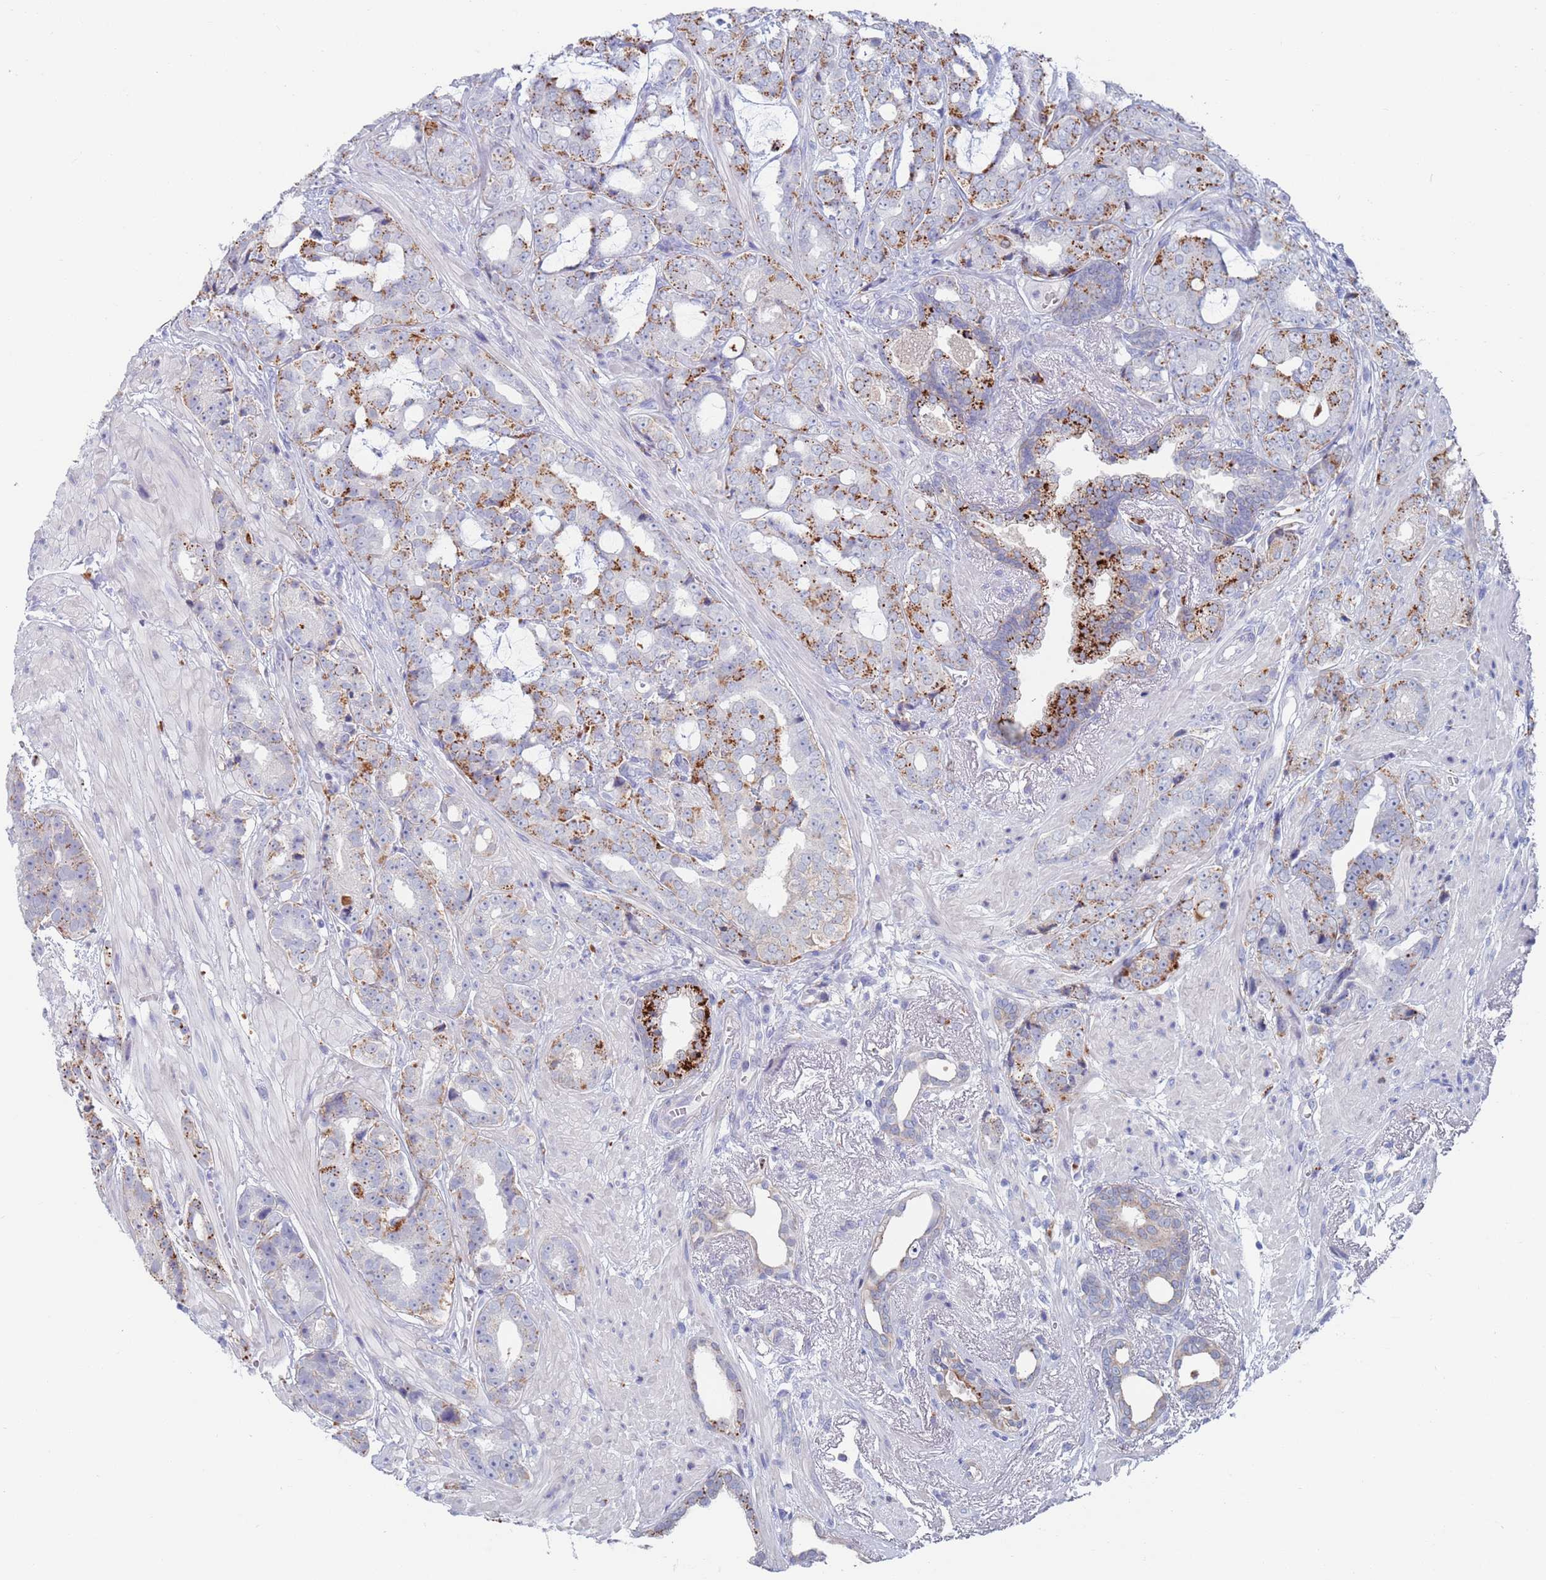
{"staining": {"intensity": "strong", "quantity": "25%-75%", "location": "cytoplasmic/membranous"}, "tissue": "prostate cancer", "cell_type": "Tumor cells", "image_type": "cancer", "snomed": [{"axis": "morphology", "description": "Adenocarcinoma, High grade"}, {"axis": "topography", "description": "Prostate"}], "caption": "Immunohistochemical staining of human prostate cancer shows high levels of strong cytoplasmic/membranous protein positivity in about 25%-75% of tumor cells.", "gene": "FUCA1", "patient": {"sex": "male", "age": 71}}